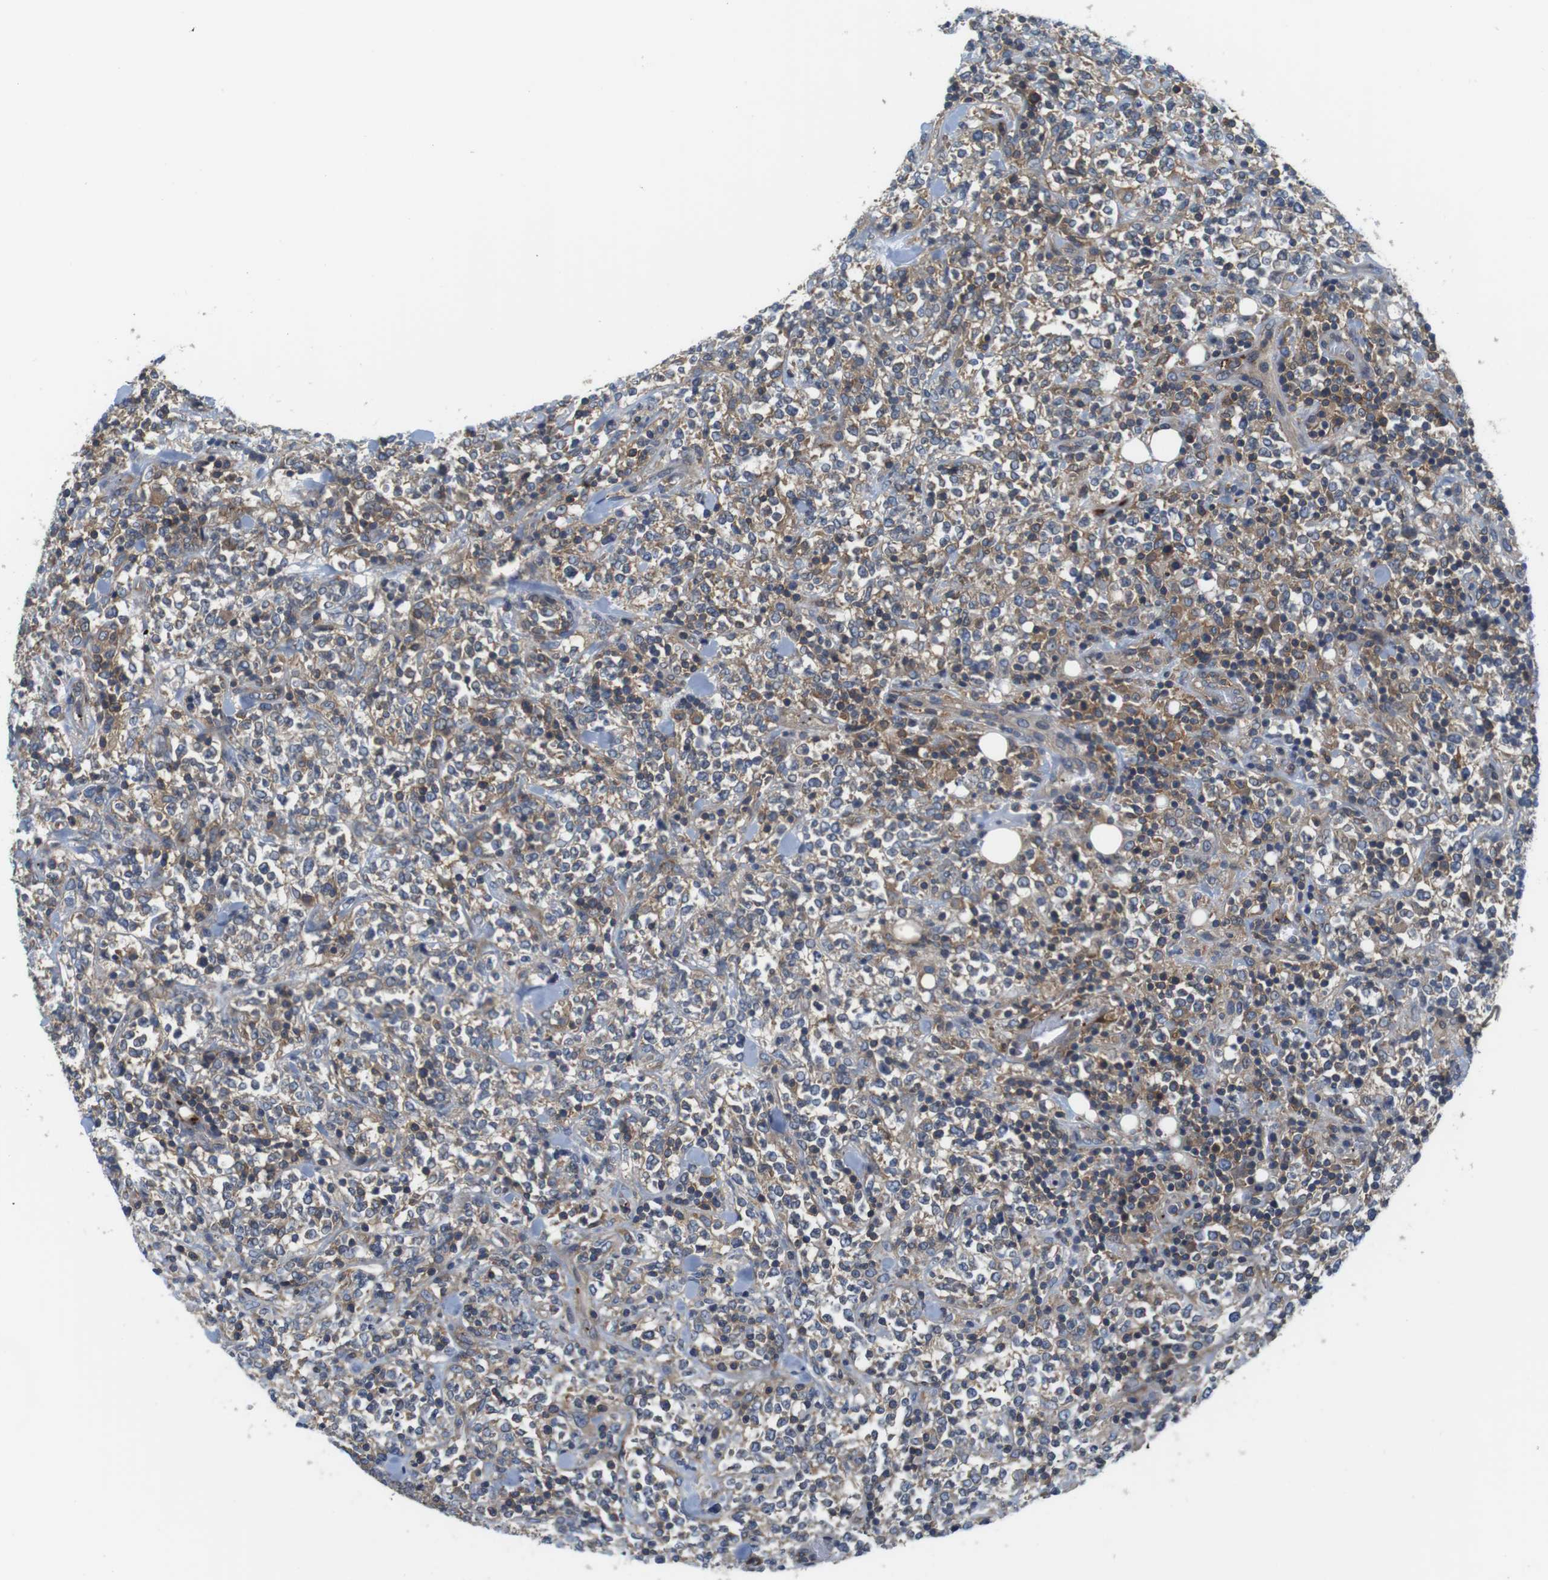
{"staining": {"intensity": "weak", "quantity": ">75%", "location": "cytoplasmic/membranous"}, "tissue": "lymphoma", "cell_type": "Tumor cells", "image_type": "cancer", "snomed": [{"axis": "morphology", "description": "Malignant lymphoma, non-Hodgkin's type, High grade"}, {"axis": "topography", "description": "Soft tissue"}], "caption": "An immunohistochemistry micrograph of neoplastic tissue is shown. Protein staining in brown labels weak cytoplasmic/membranous positivity in high-grade malignant lymphoma, non-Hodgkin's type within tumor cells.", "gene": "HERPUD2", "patient": {"sex": "male", "age": 18}}